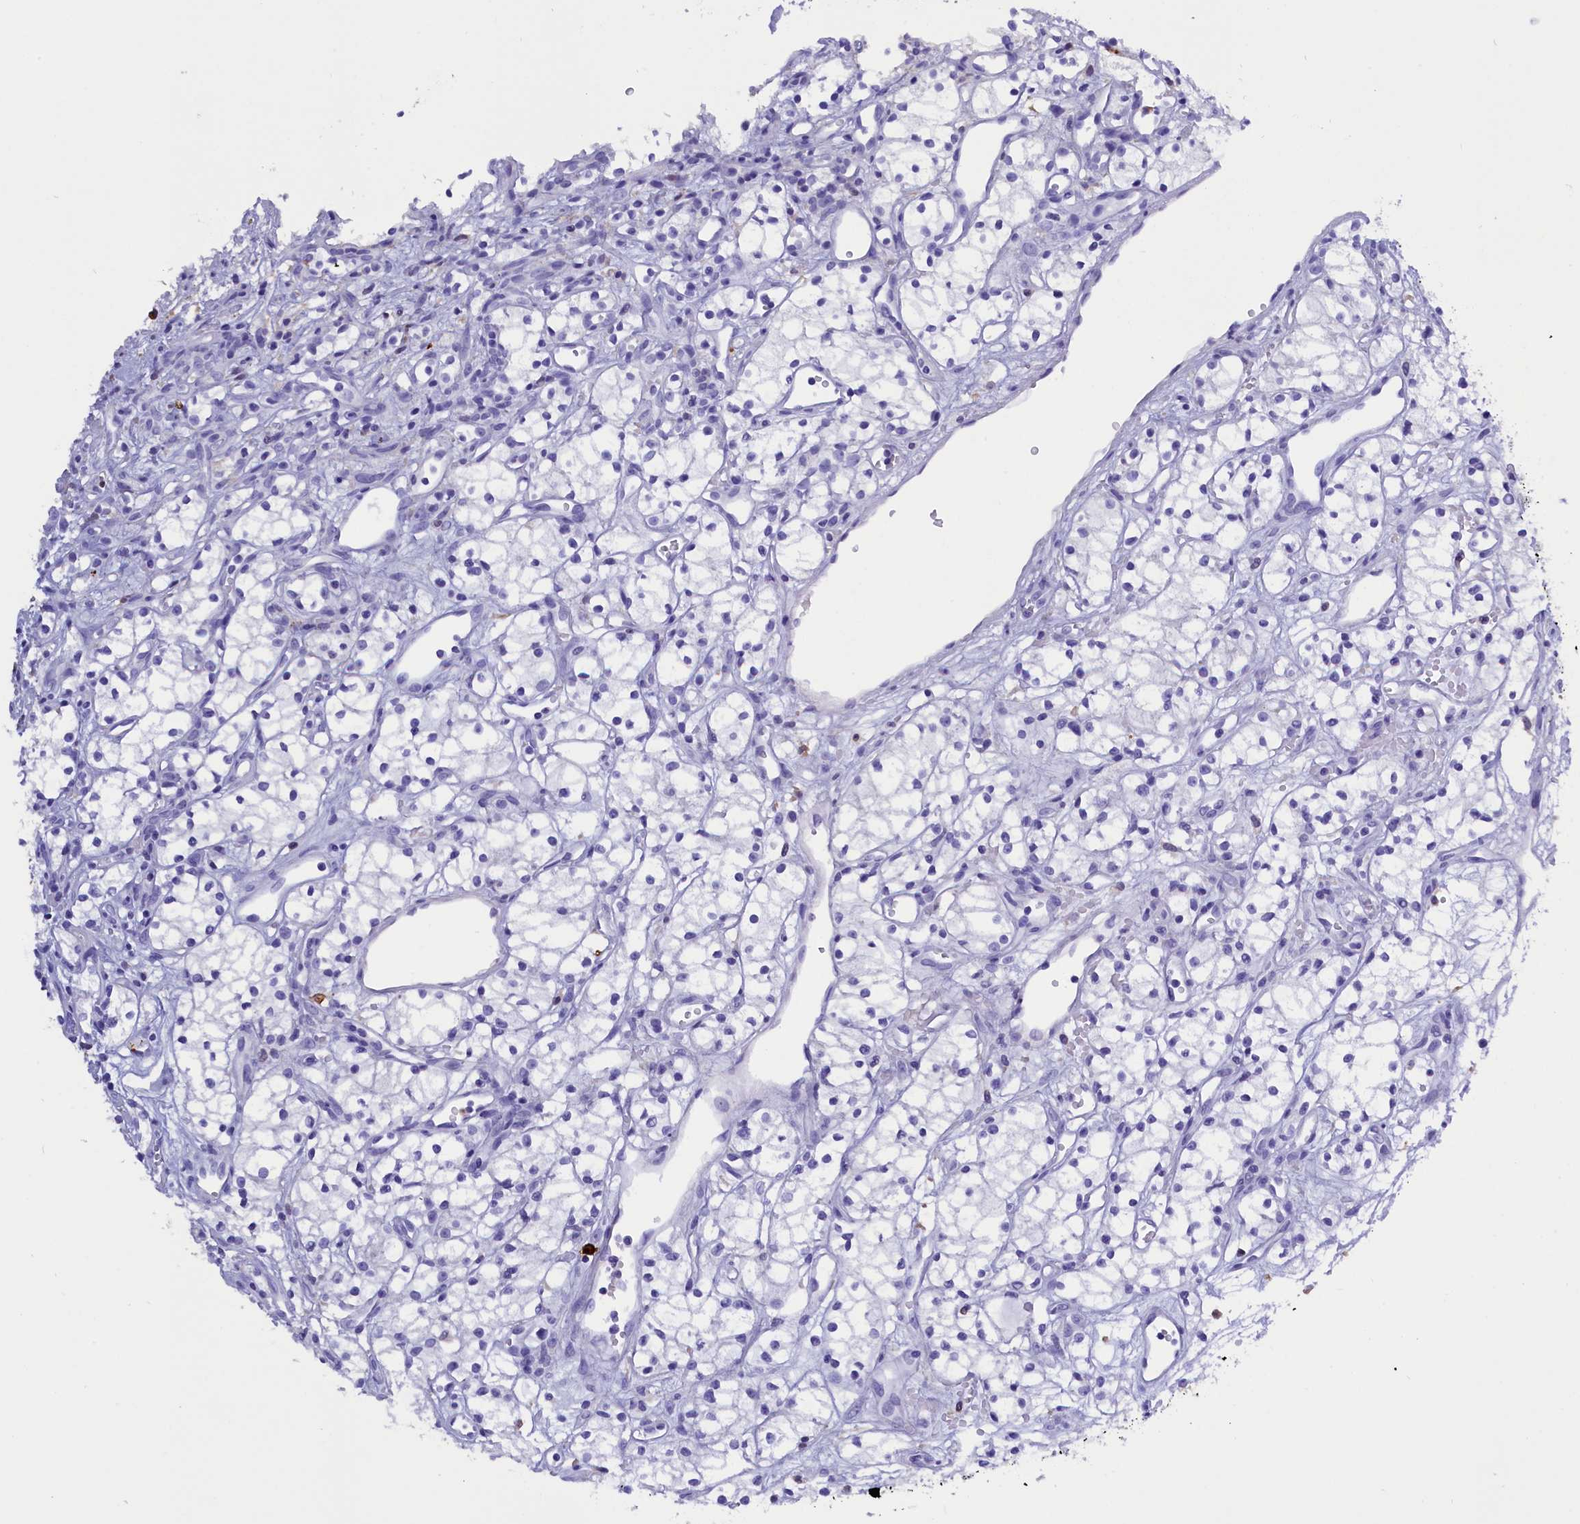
{"staining": {"intensity": "negative", "quantity": "none", "location": "none"}, "tissue": "renal cancer", "cell_type": "Tumor cells", "image_type": "cancer", "snomed": [{"axis": "morphology", "description": "Adenocarcinoma, NOS"}, {"axis": "topography", "description": "Kidney"}], "caption": "Immunohistochemistry of human renal cancer shows no positivity in tumor cells.", "gene": "CLC", "patient": {"sex": "male", "age": 59}}